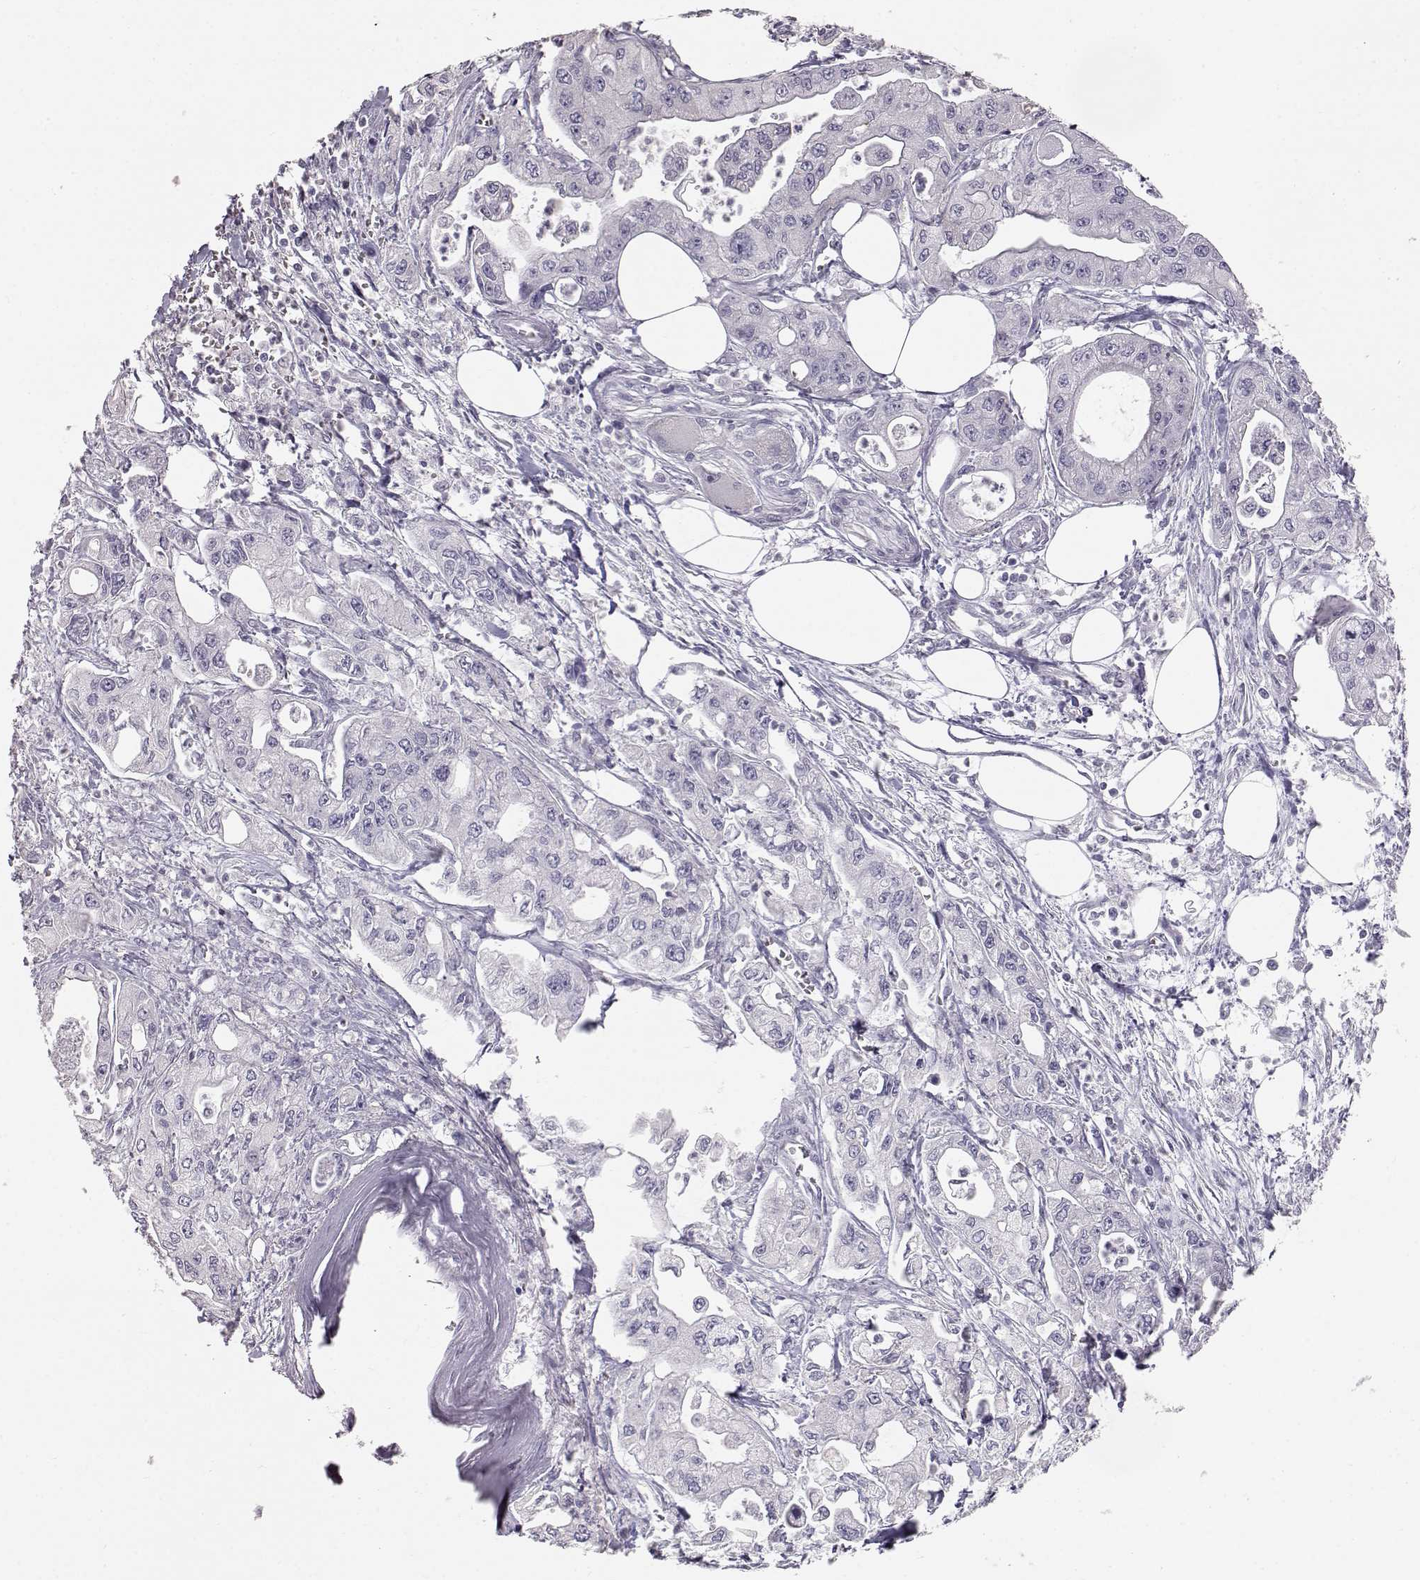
{"staining": {"intensity": "negative", "quantity": "none", "location": "none"}, "tissue": "pancreatic cancer", "cell_type": "Tumor cells", "image_type": "cancer", "snomed": [{"axis": "morphology", "description": "Adenocarcinoma, NOS"}, {"axis": "topography", "description": "Pancreas"}], "caption": "Immunohistochemical staining of human pancreatic adenocarcinoma displays no significant staining in tumor cells.", "gene": "KRT33A", "patient": {"sex": "male", "age": 70}}